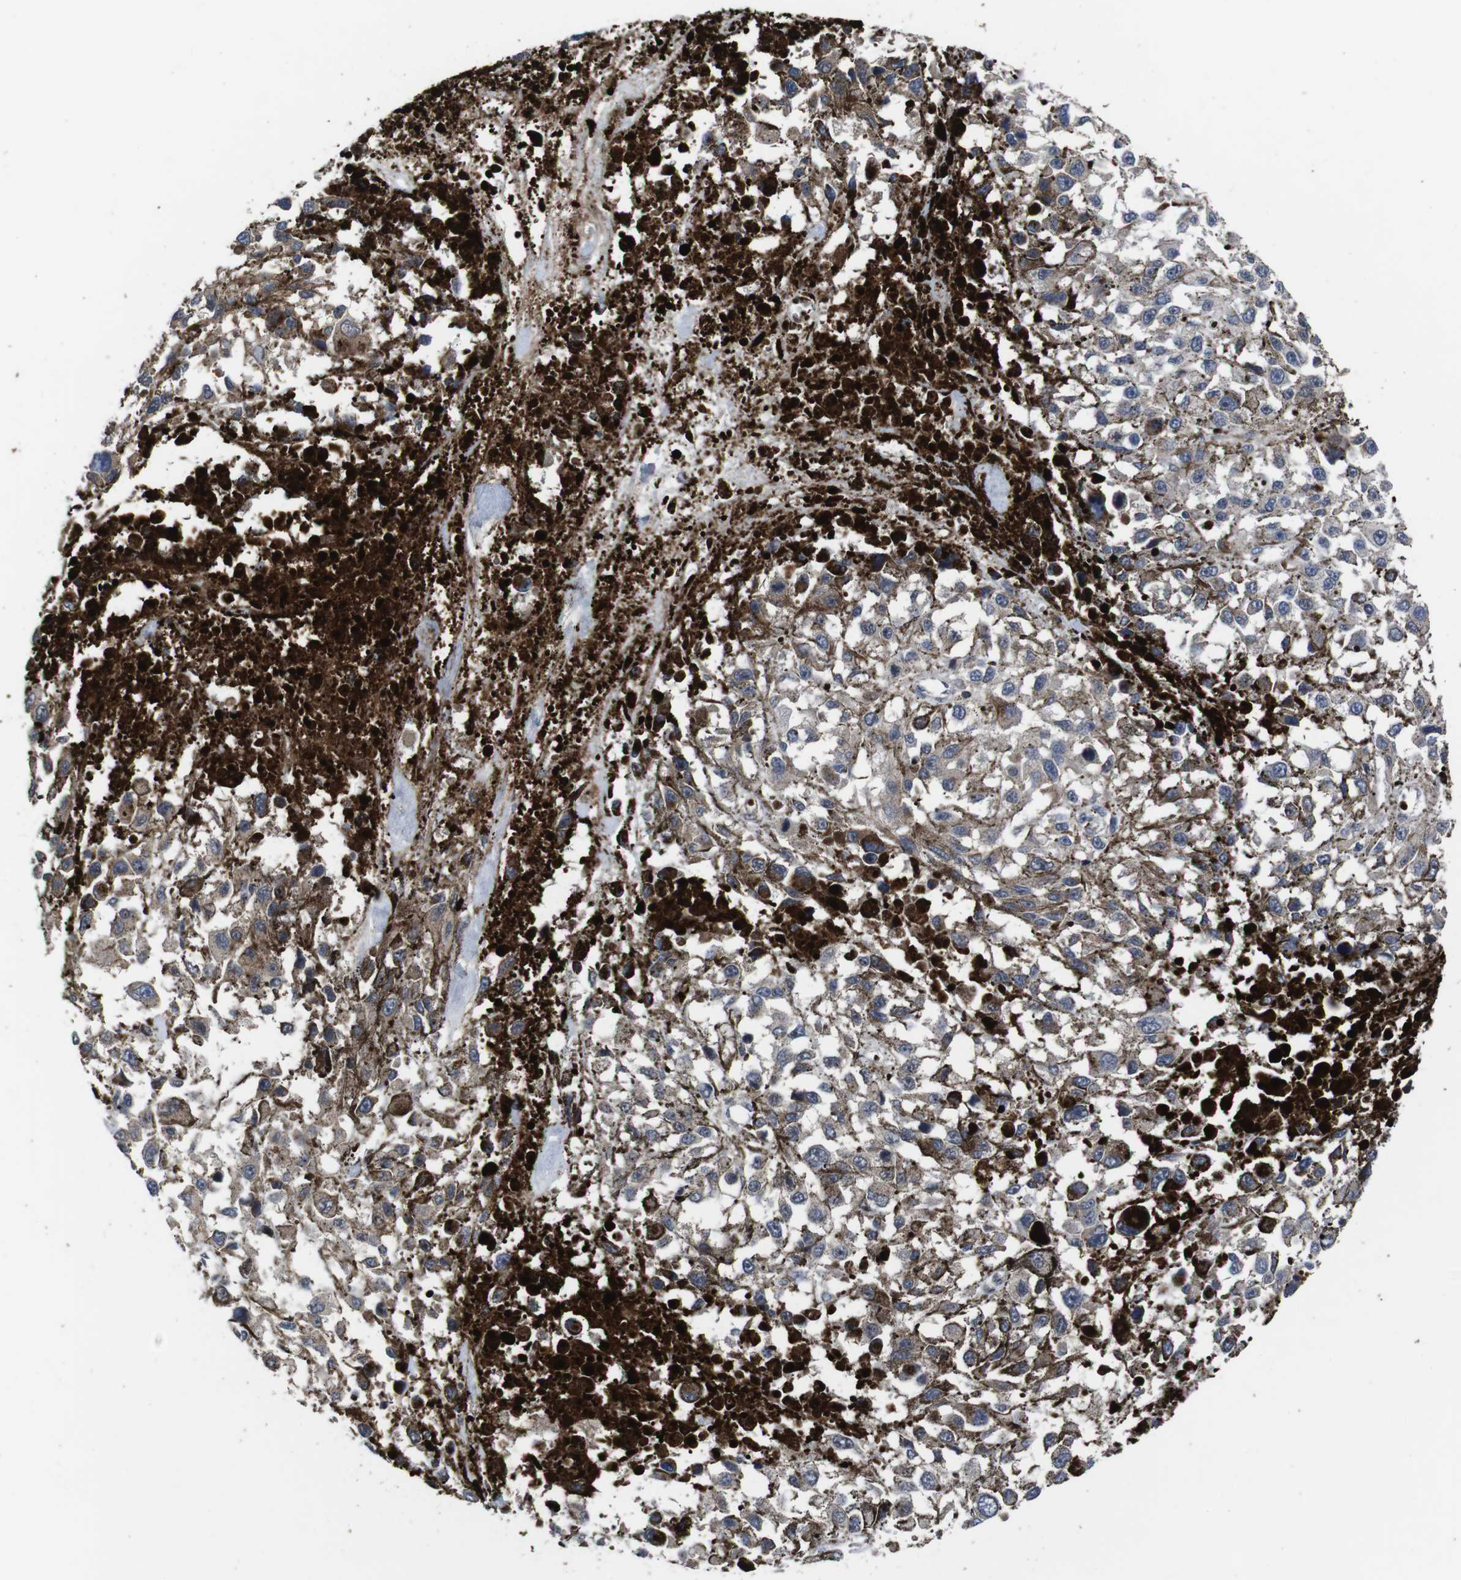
{"staining": {"intensity": "weak", "quantity": ">75%", "location": "cytoplasmic/membranous"}, "tissue": "melanoma", "cell_type": "Tumor cells", "image_type": "cancer", "snomed": [{"axis": "morphology", "description": "Malignant melanoma, Metastatic site"}, {"axis": "topography", "description": "Lymph node"}], "caption": "Protein expression analysis of human melanoma reveals weak cytoplasmic/membranous expression in approximately >75% of tumor cells. Ihc stains the protein of interest in brown and the nuclei are stained blue.", "gene": "SMYD3", "patient": {"sex": "male", "age": 59}}